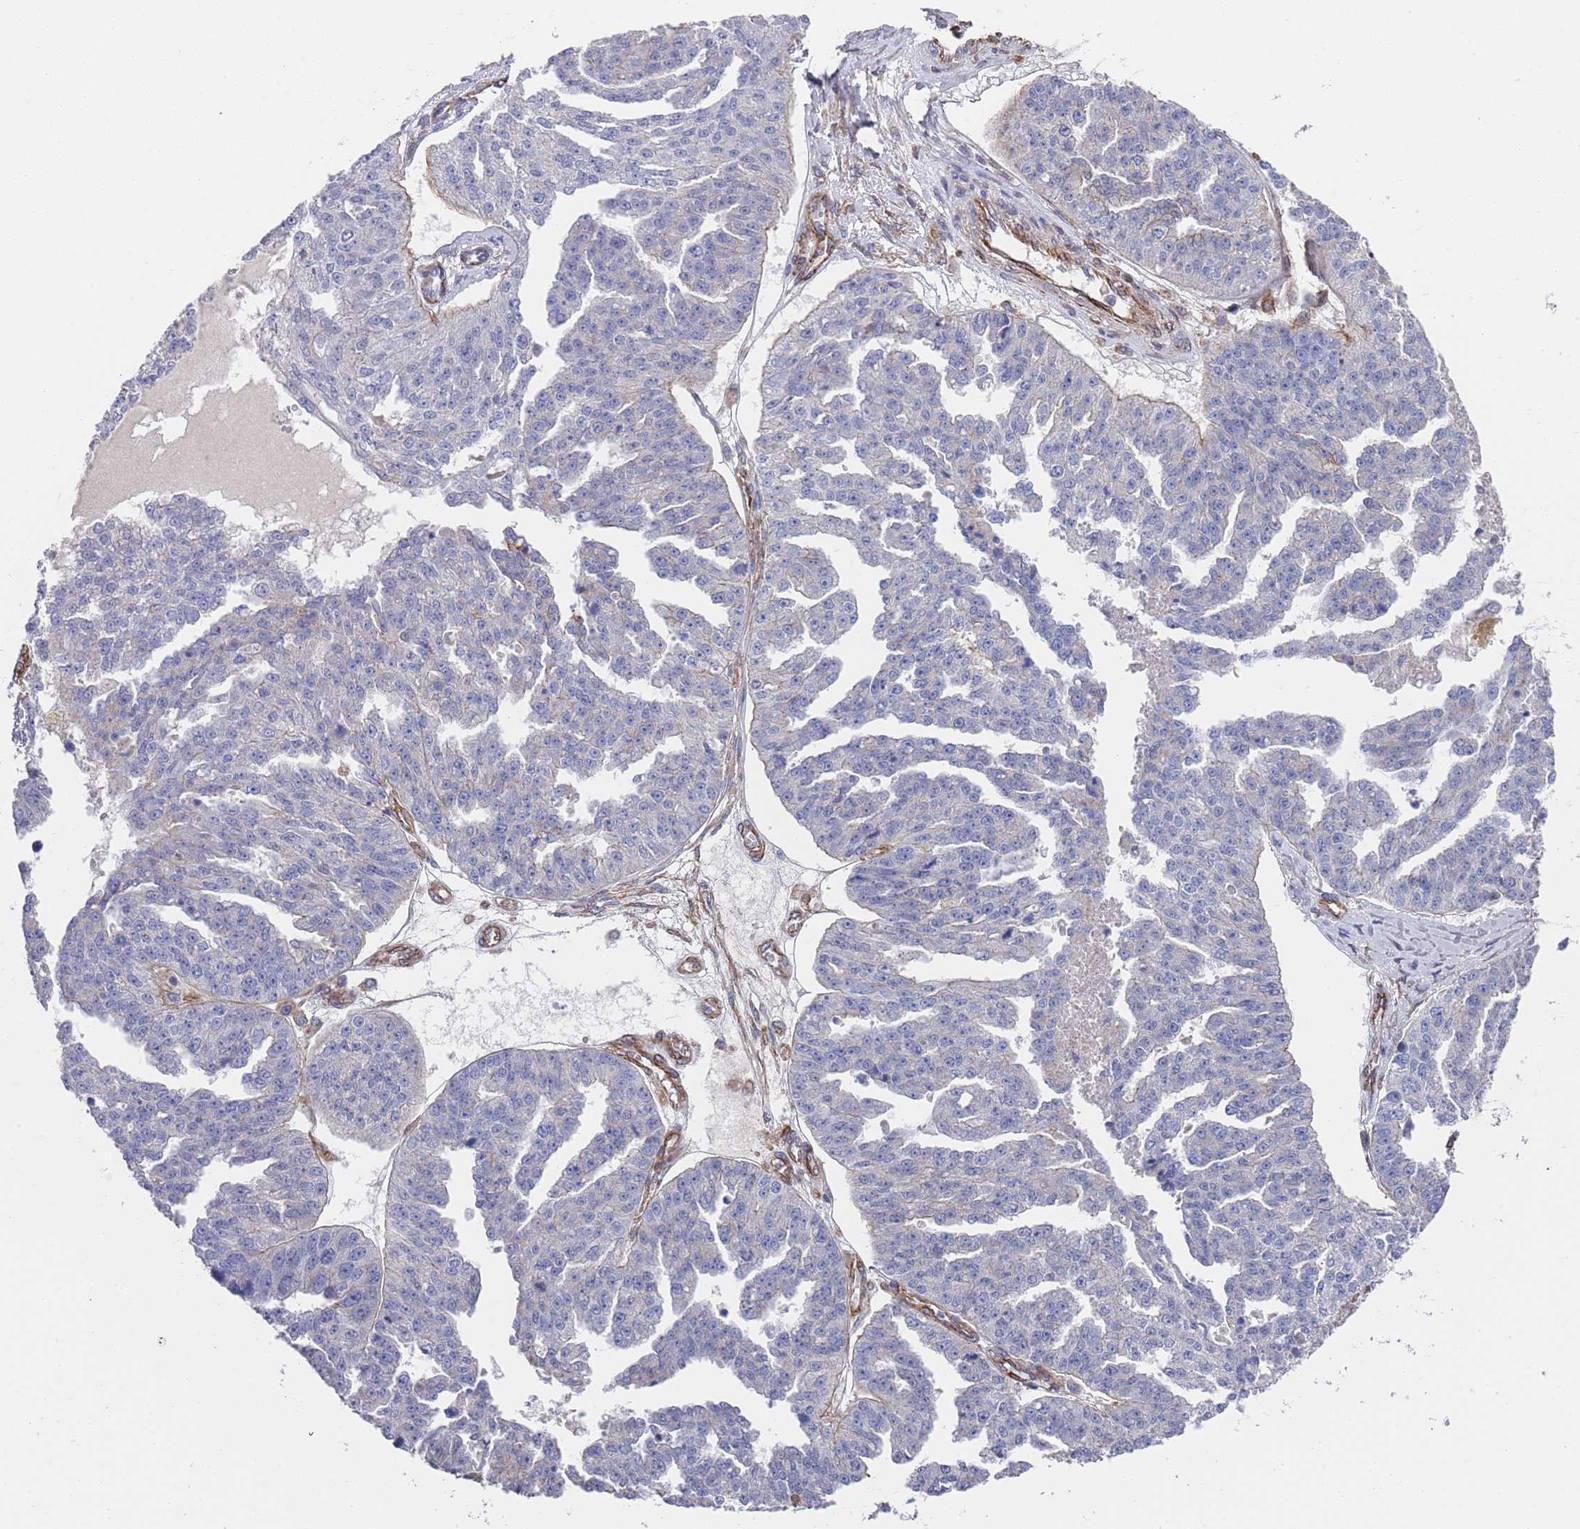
{"staining": {"intensity": "negative", "quantity": "none", "location": "none"}, "tissue": "ovarian cancer", "cell_type": "Tumor cells", "image_type": "cancer", "snomed": [{"axis": "morphology", "description": "Cystadenocarcinoma, serous, NOS"}, {"axis": "topography", "description": "Ovary"}], "caption": "IHC image of neoplastic tissue: ovarian serous cystadenocarcinoma stained with DAB displays no significant protein expression in tumor cells. (Brightfield microscopy of DAB (3,3'-diaminobenzidine) immunohistochemistry (IHC) at high magnification).", "gene": "JAKMIP2", "patient": {"sex": "female", "age": 58}}